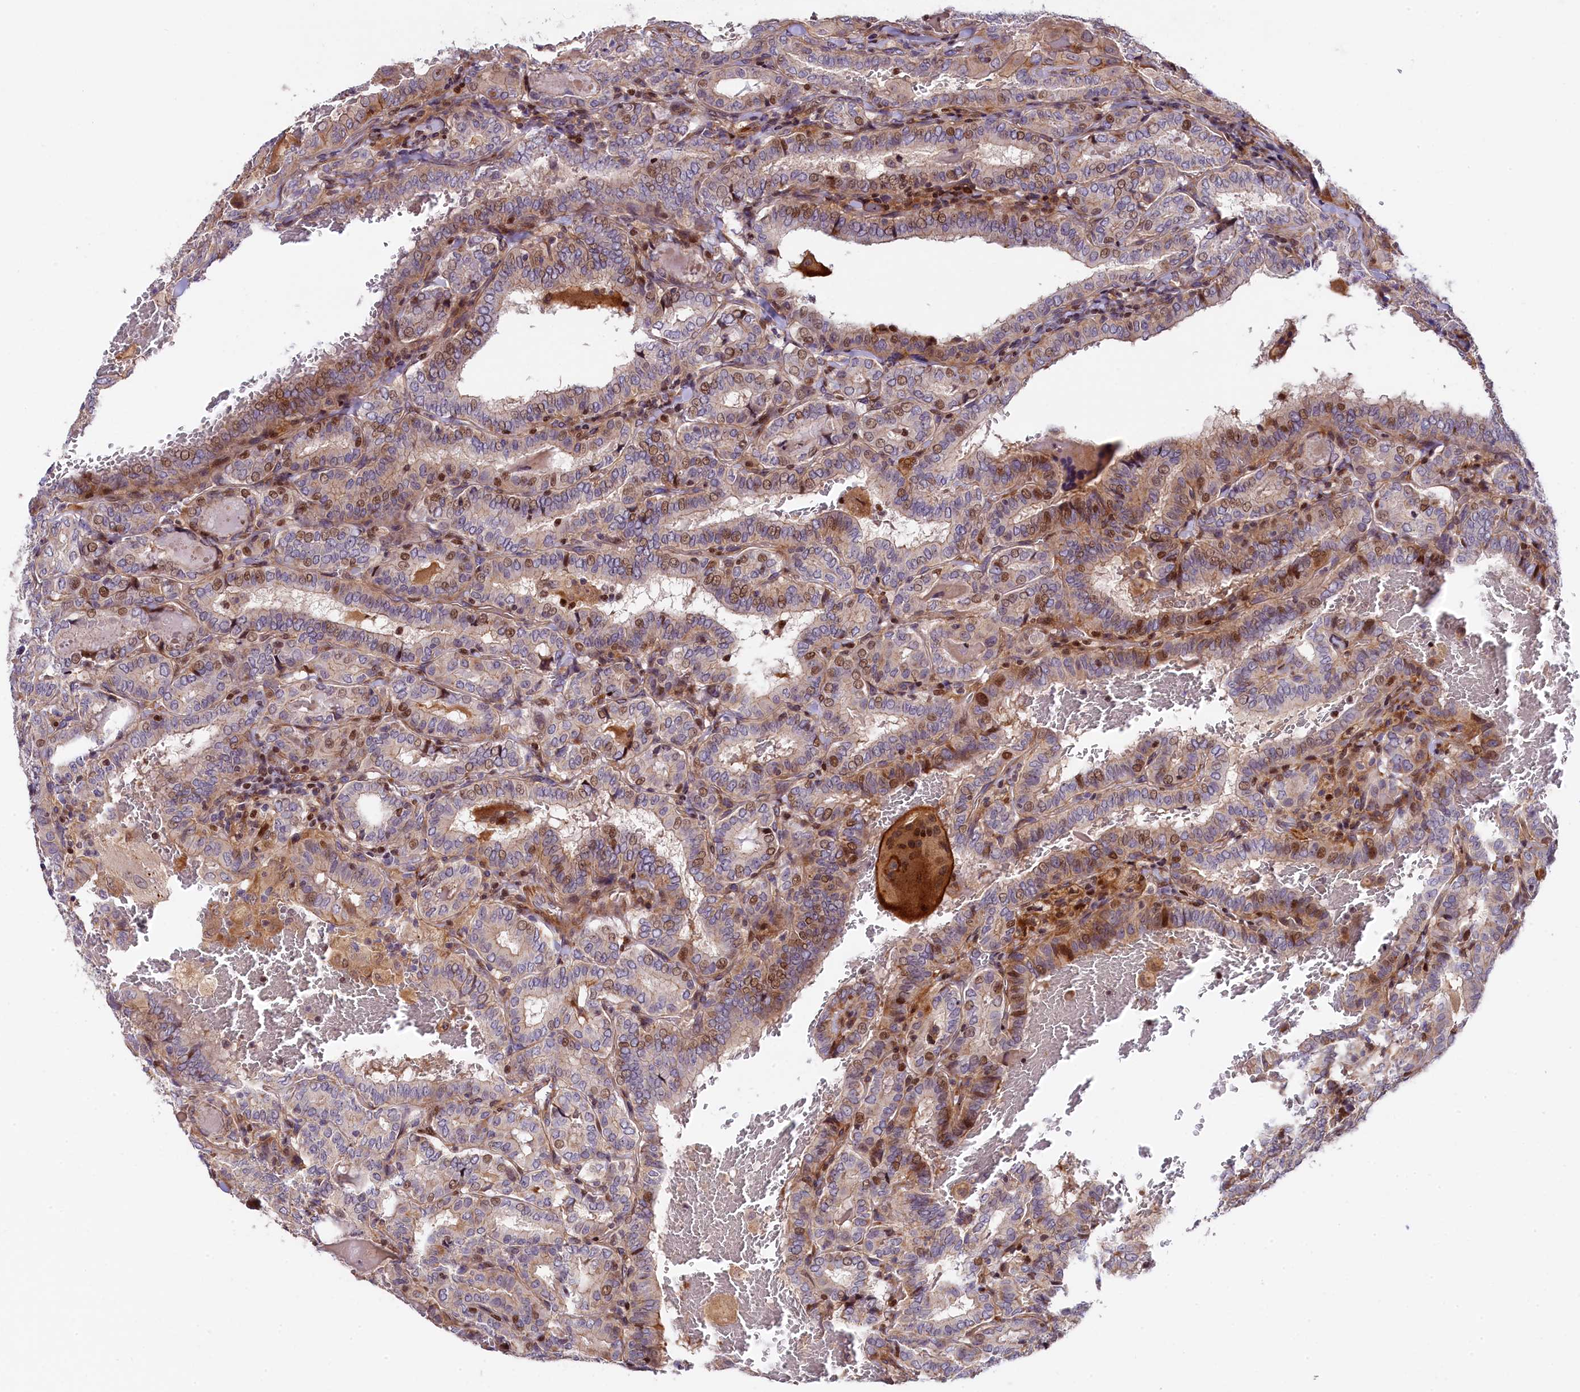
{"staining": {"intensity": "moderate", "quantity": "25%-75%", "location": "nuclear"}, "tissue": "thyroid cancer", "cell_type": "Tumor cells", "image_type": "cancer", "snomed": [{"axis": "morphology", "description": "Papillary adenocarcinoma, NOS"}, {"axis": "topography", "description": "Thyroid gland"}], "caption": "Immunohistochemistry (IHC) photomicrograph of human papillary adenocarcinoma (thyroid) stained for a protein (brown), which demonstrates medium levels of moderate nuclear expression in approximately 25%-75% of tumor cells.", "gene": "TGDS", "patient": {"sex": "female", "age": 72}}